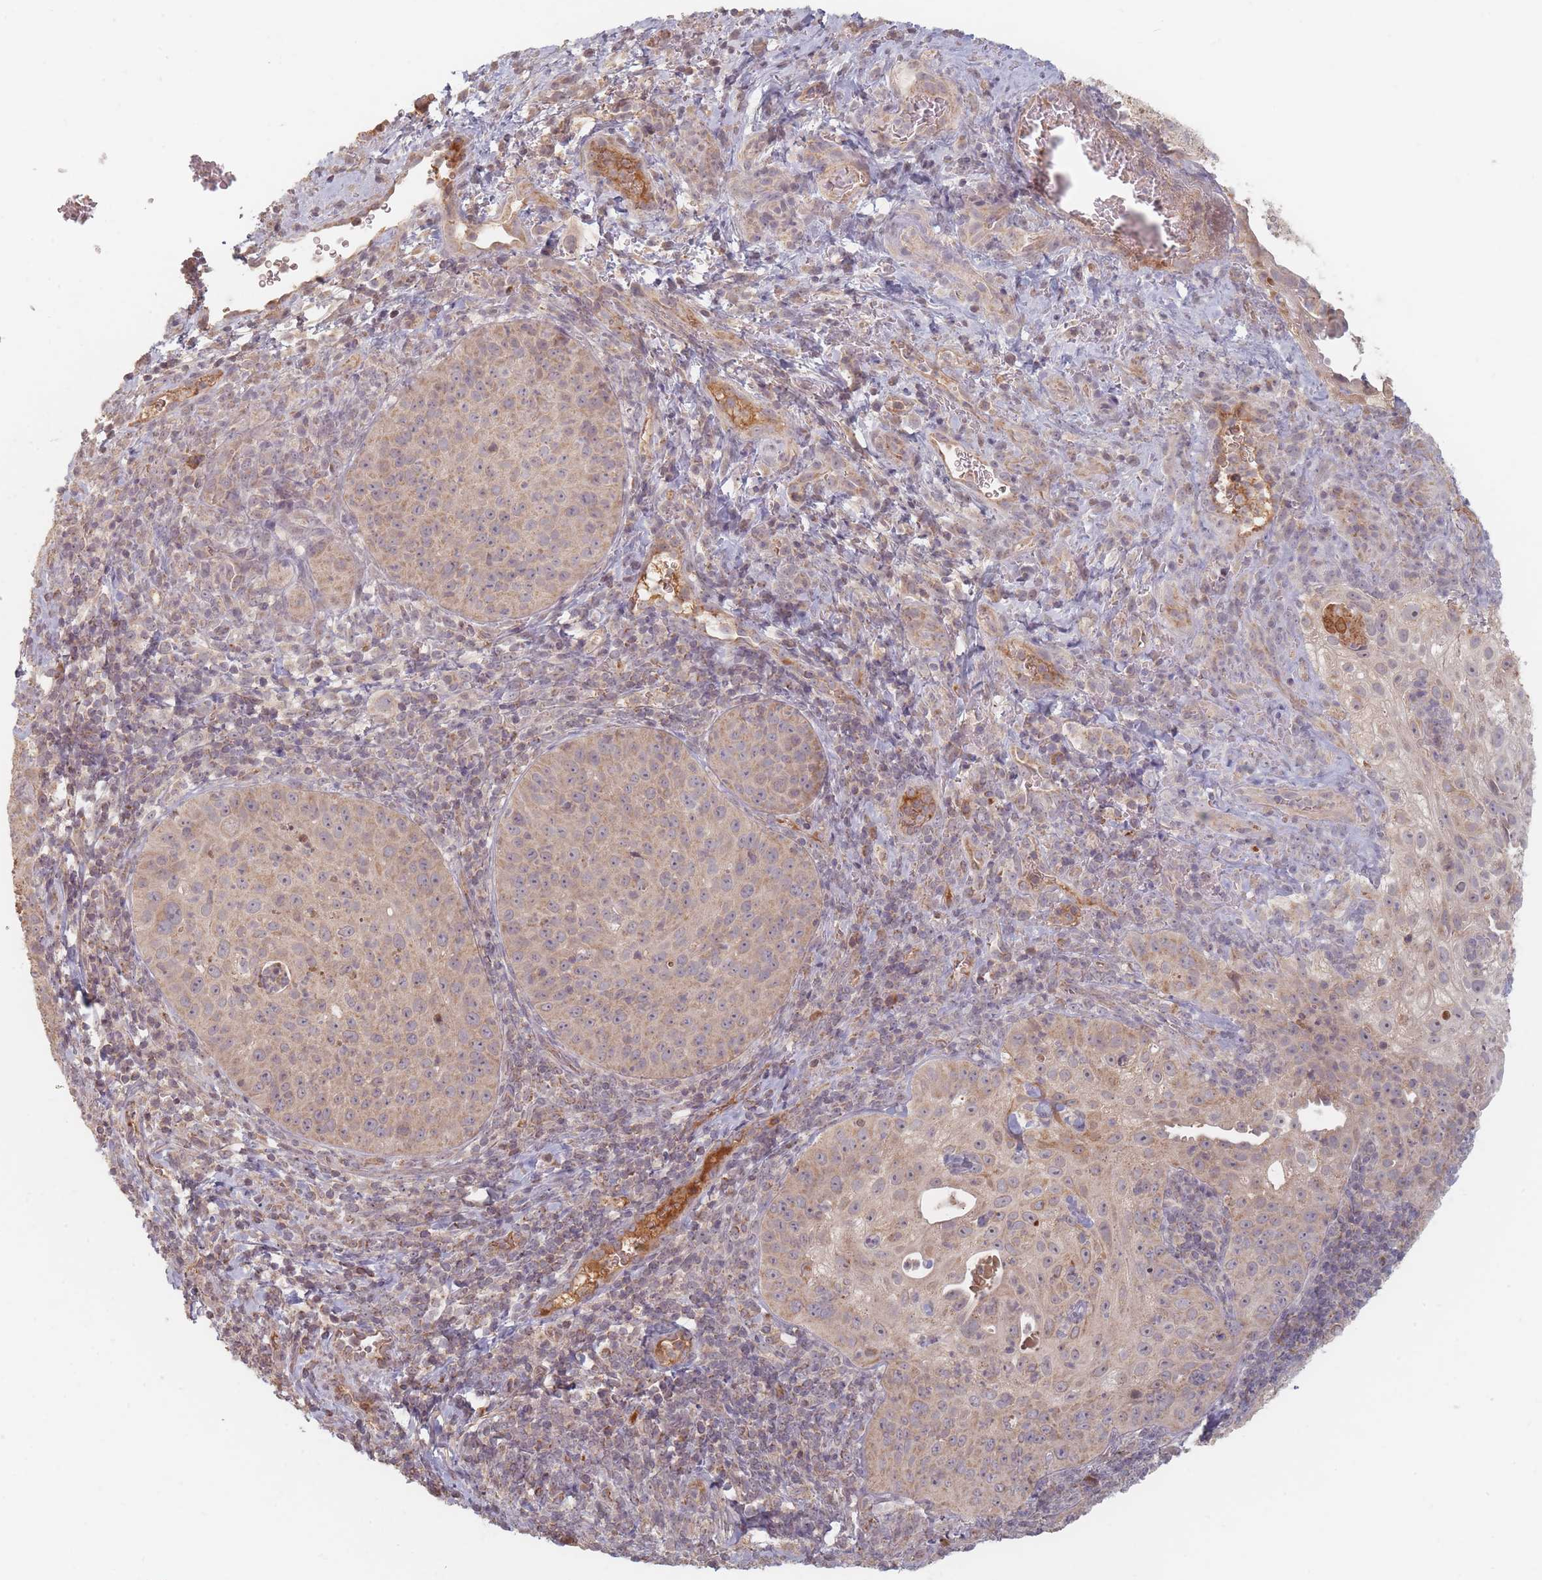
{"staining": {"intensity": "weak", "quantity": "<25%", "location": "cytoplasmic/membranous"}, "tissue": "cervical cancer", "cell_type": "Tumor cells", "image_type": "cancer", "snomed": [{"axis": "morphology", "description": "Squamous cell carcinoma, NOS"}, {"axis": "topography", "description": "Cervix"}], "caption": "Photomicrograph shows no protein staining in tumor cells of squamous cell carcinoma (cervical) tissue.", "gene": "OR2M4", "patient": {"sex": "female", "age": 52}}